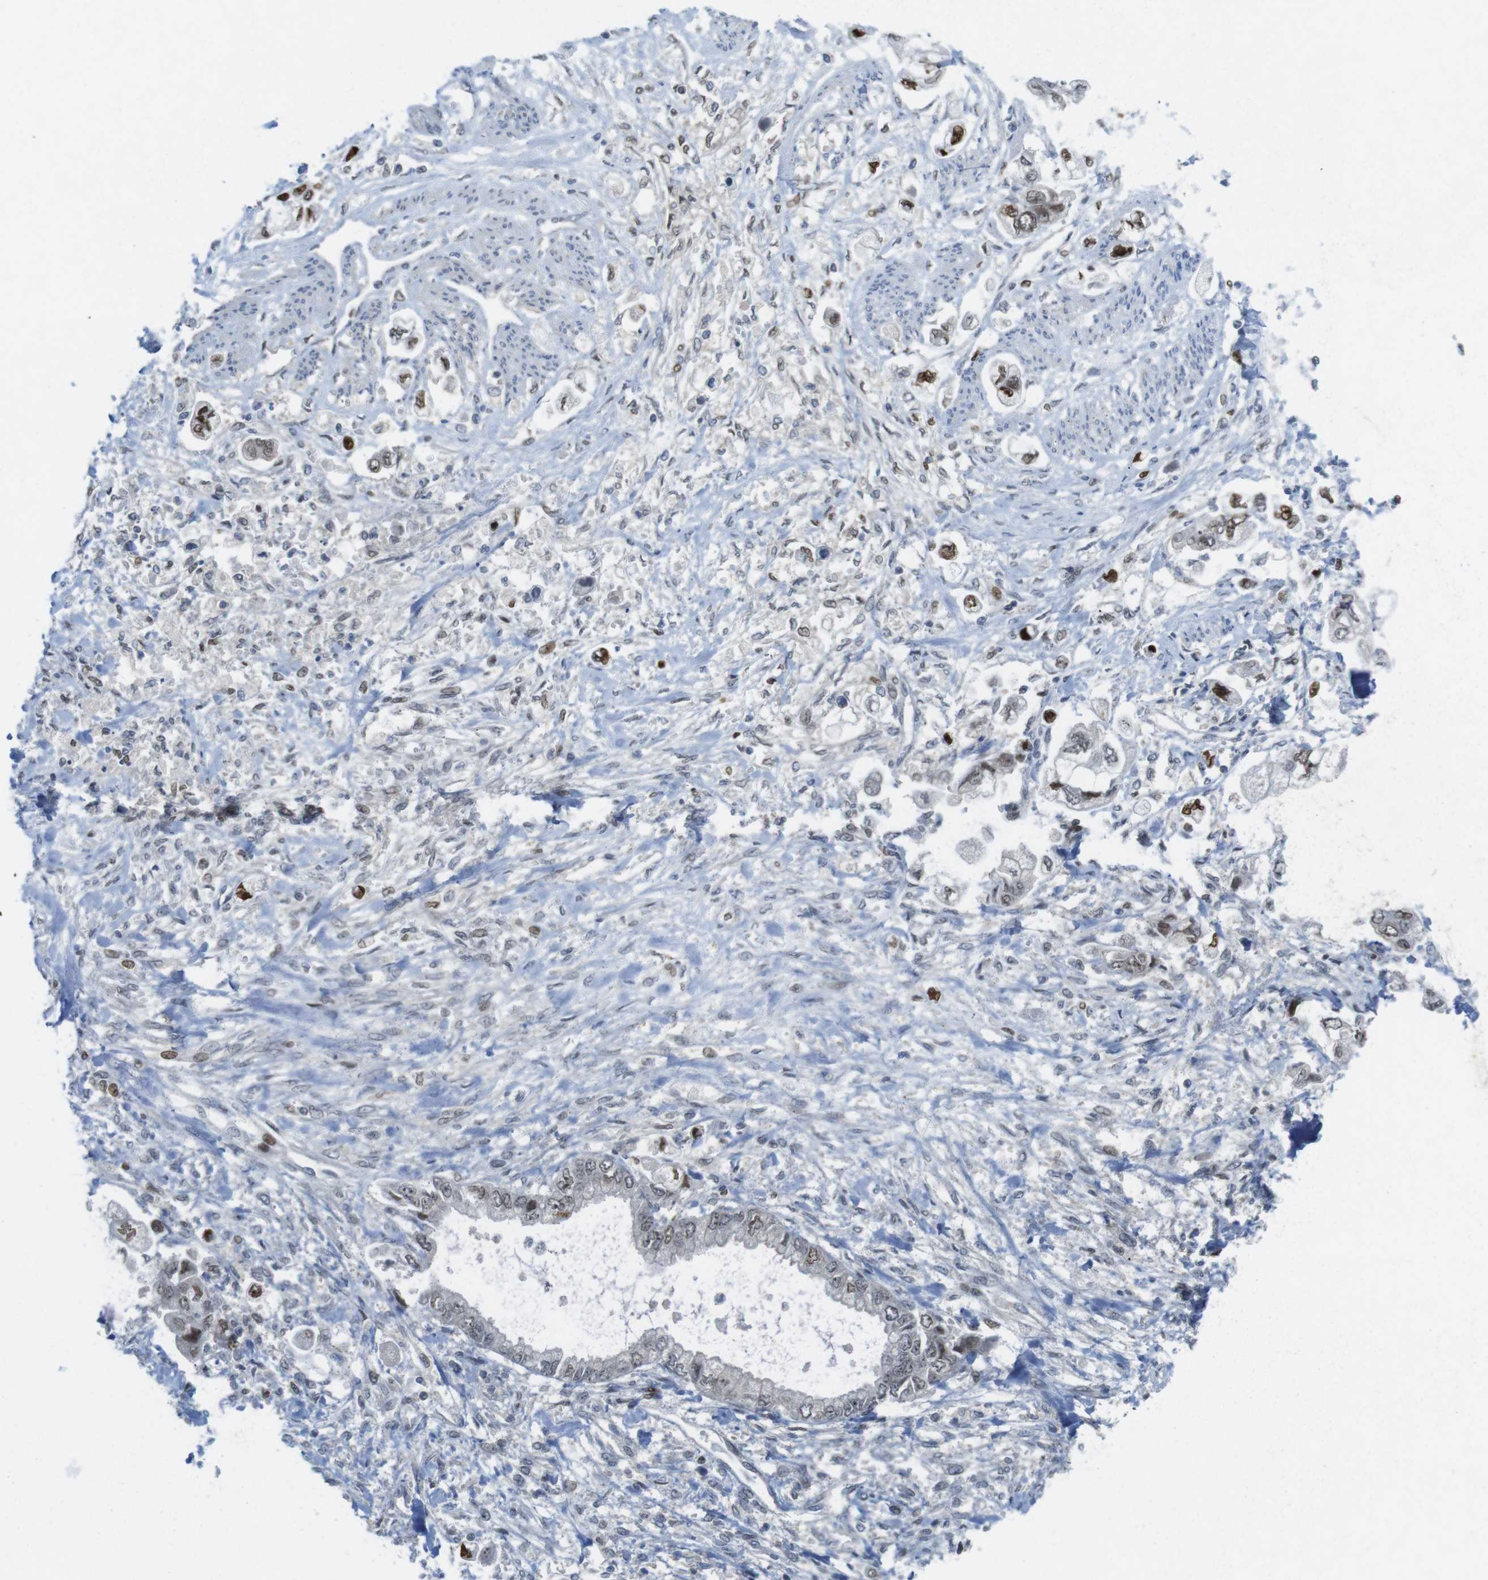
{"staining": {"intensity": "strong", "quantity": "25%-75%", "location": "nuclear"}, "tissue": "stomach cancer", "cell_type": "Tumor cells", "image_type": "cancer", "snomed": [{"axis": "morphology", "description": "Normal tissue, NOS"}, {"axis": "morphology", "description": "Adenocarcinoma, NOS"}, {"axis": "topography", "description": "Stomach"}], "caption": "Human stomach cancer stained for a protein (brown) displays strong nuclear positive staining in approximately 25%-75% of tumor cells.", "gene": "RCC1", "patient": {"sex": "male", "age": 62}}